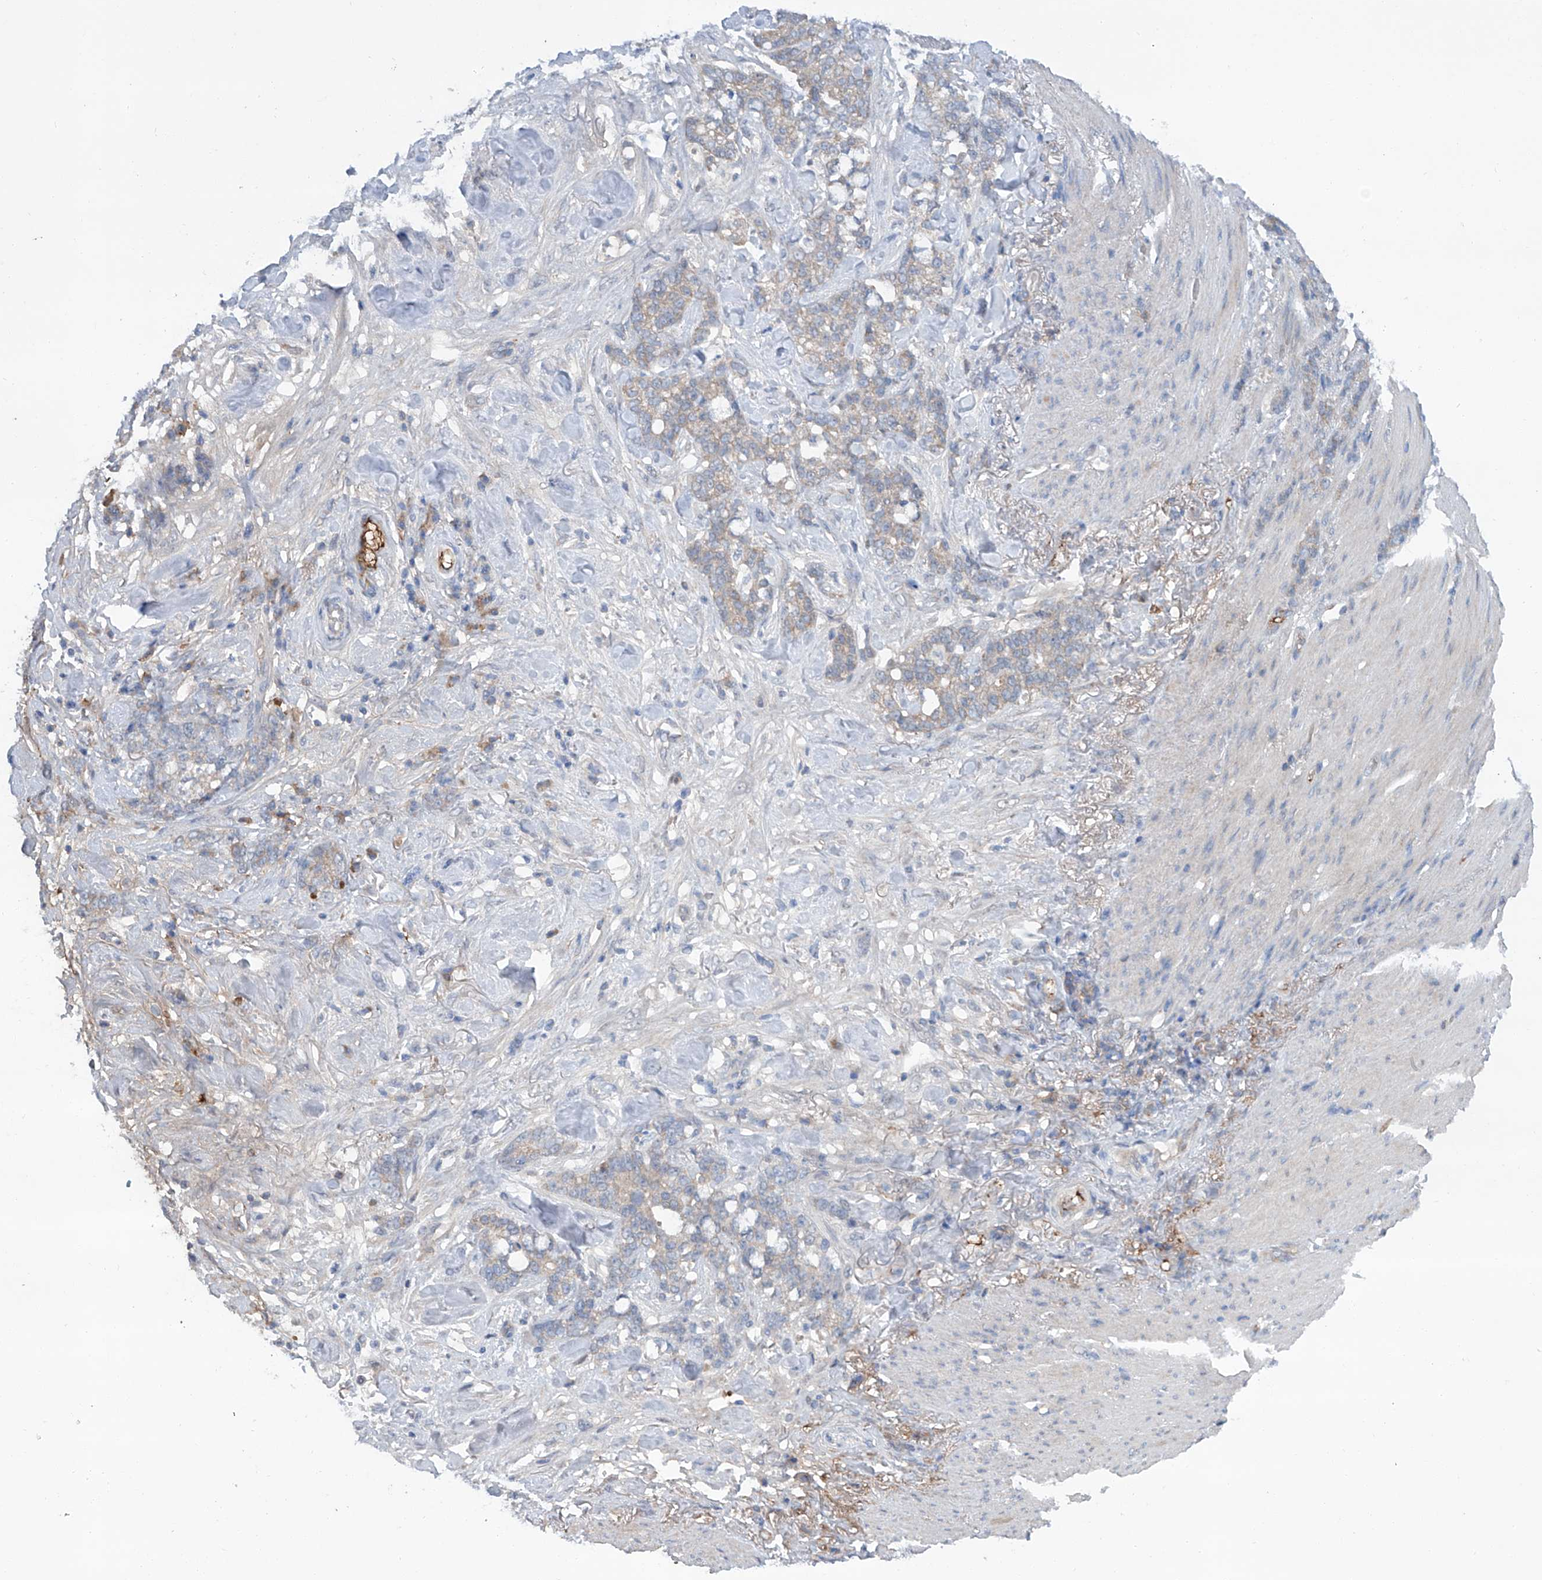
{"staining": {"intensity": "weak", "quantity": "<25%", "location": "cytoplasmic/membranous"}, "tissue": "stomach cancer", "cell_type": "Tumor cells", "image_type": "cancer", "snomed": [{"axis": "morphology", "description": "Adenocarcinoma, NOS"}, {"axis": "topography", "description": "Stomach, lower"}], "caption": "IHC of adenocarcinoma (stomach) shows no staining in tumor cells.", "gene": "SIX4", "patient": {"sex": "male", "age": 88}}